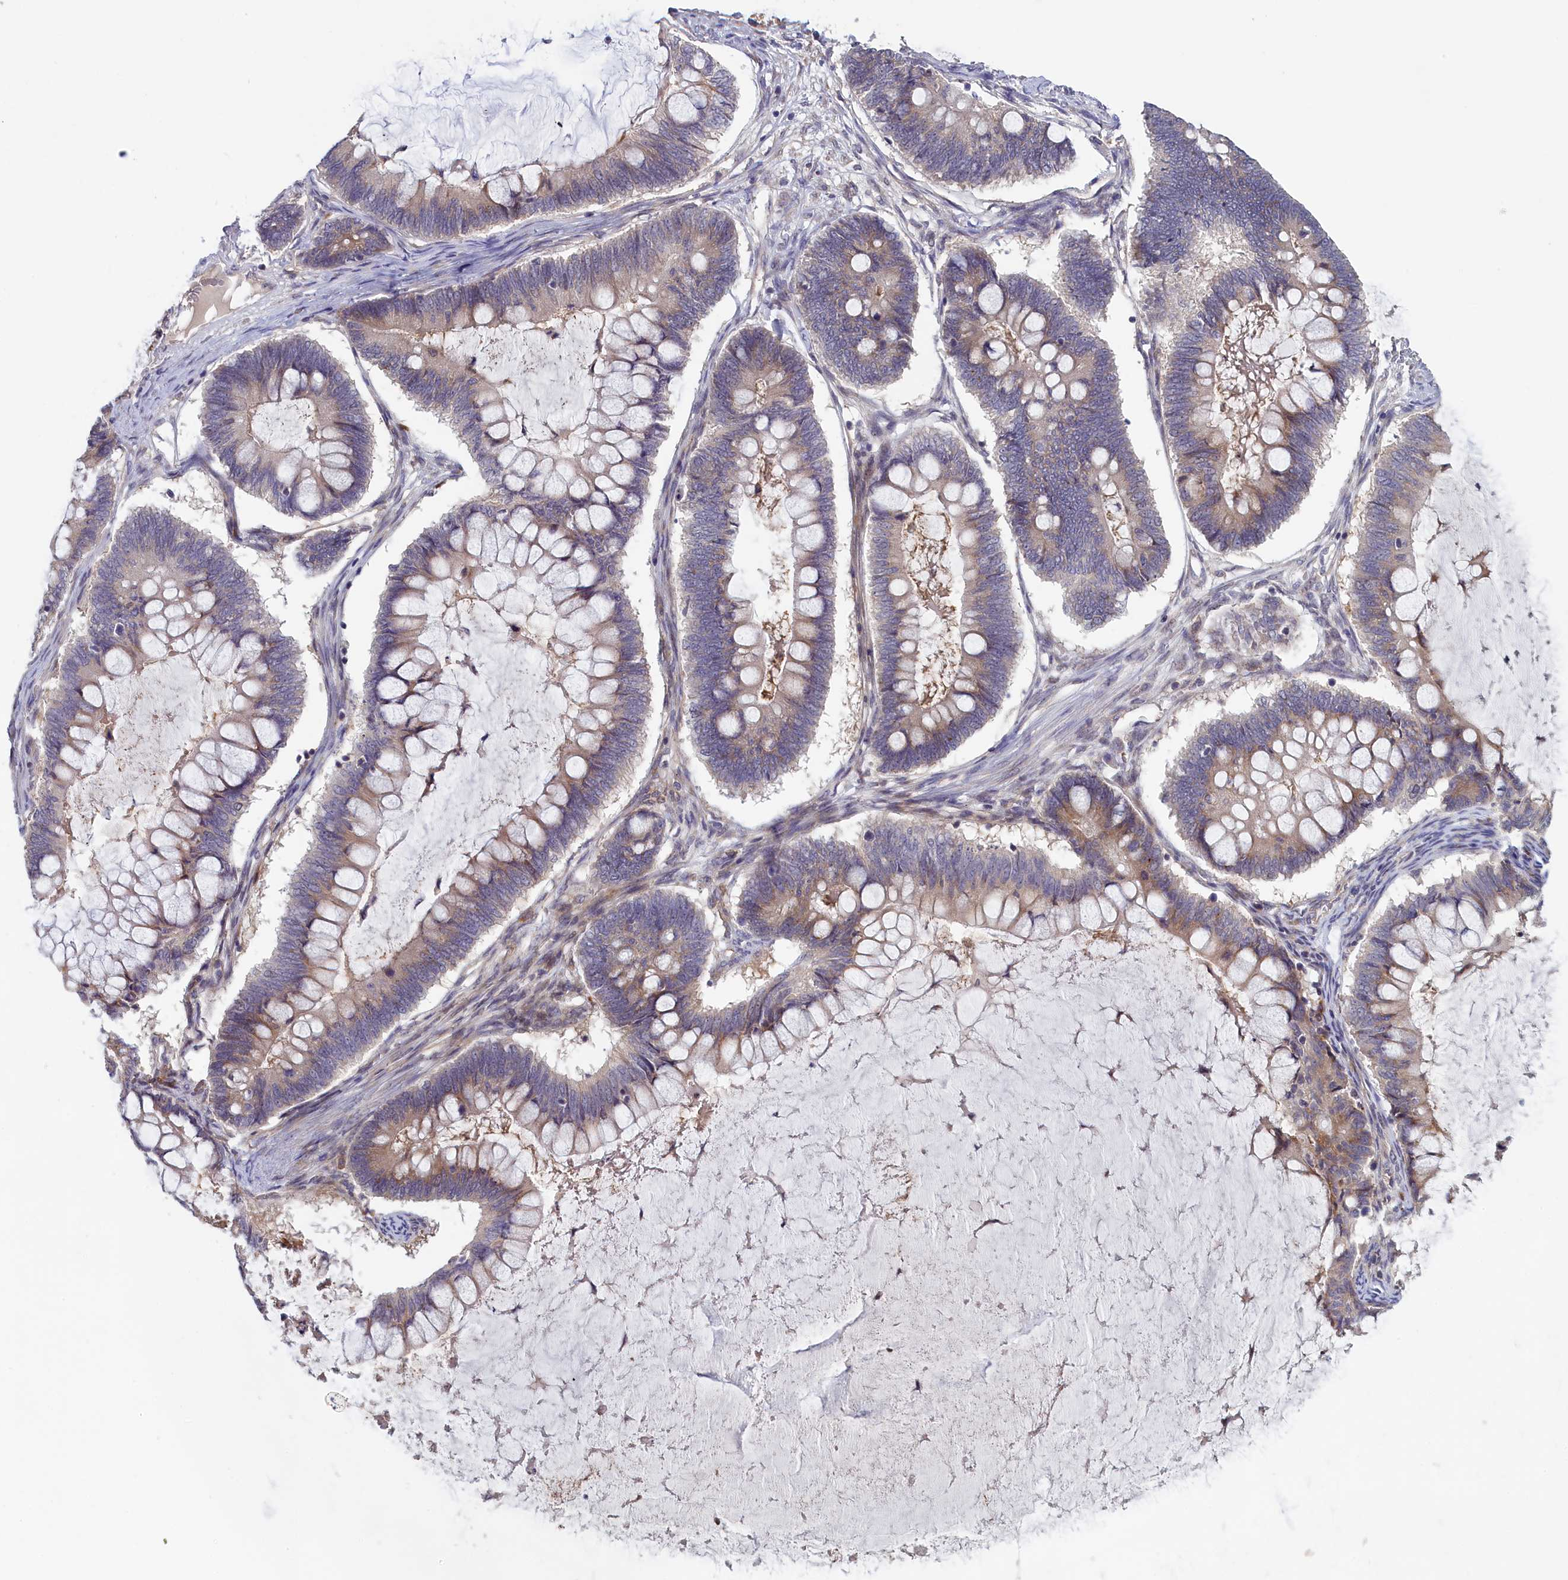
{"staining": {"intensity": "weak", "quantity": "25%-75%", "location": "cytoplasmic/membranous"}, "tissue": "ovarian cancer", "cell_type": "Tumor cells", "image_type": "cancer", "snomed": [{"axis": "morphology", "description": "Cystadenocarcinoma, mucinous, NOS"}, {"axis": "topography", "description": "Ovary"}], "caption": "Immunohistochemistry image of neoplastic tissue: ovarian cancer (mucinous cystadenocarcinoma) stained using IHC reveals low levels of weak protein expression localized specifically in the cytoplasmic/membranous of tumor cells, appearing as a cytoplasmic/membranous brown color.", "gene": "IGFALS", "patient": {"sex": "female", "age": 61}}